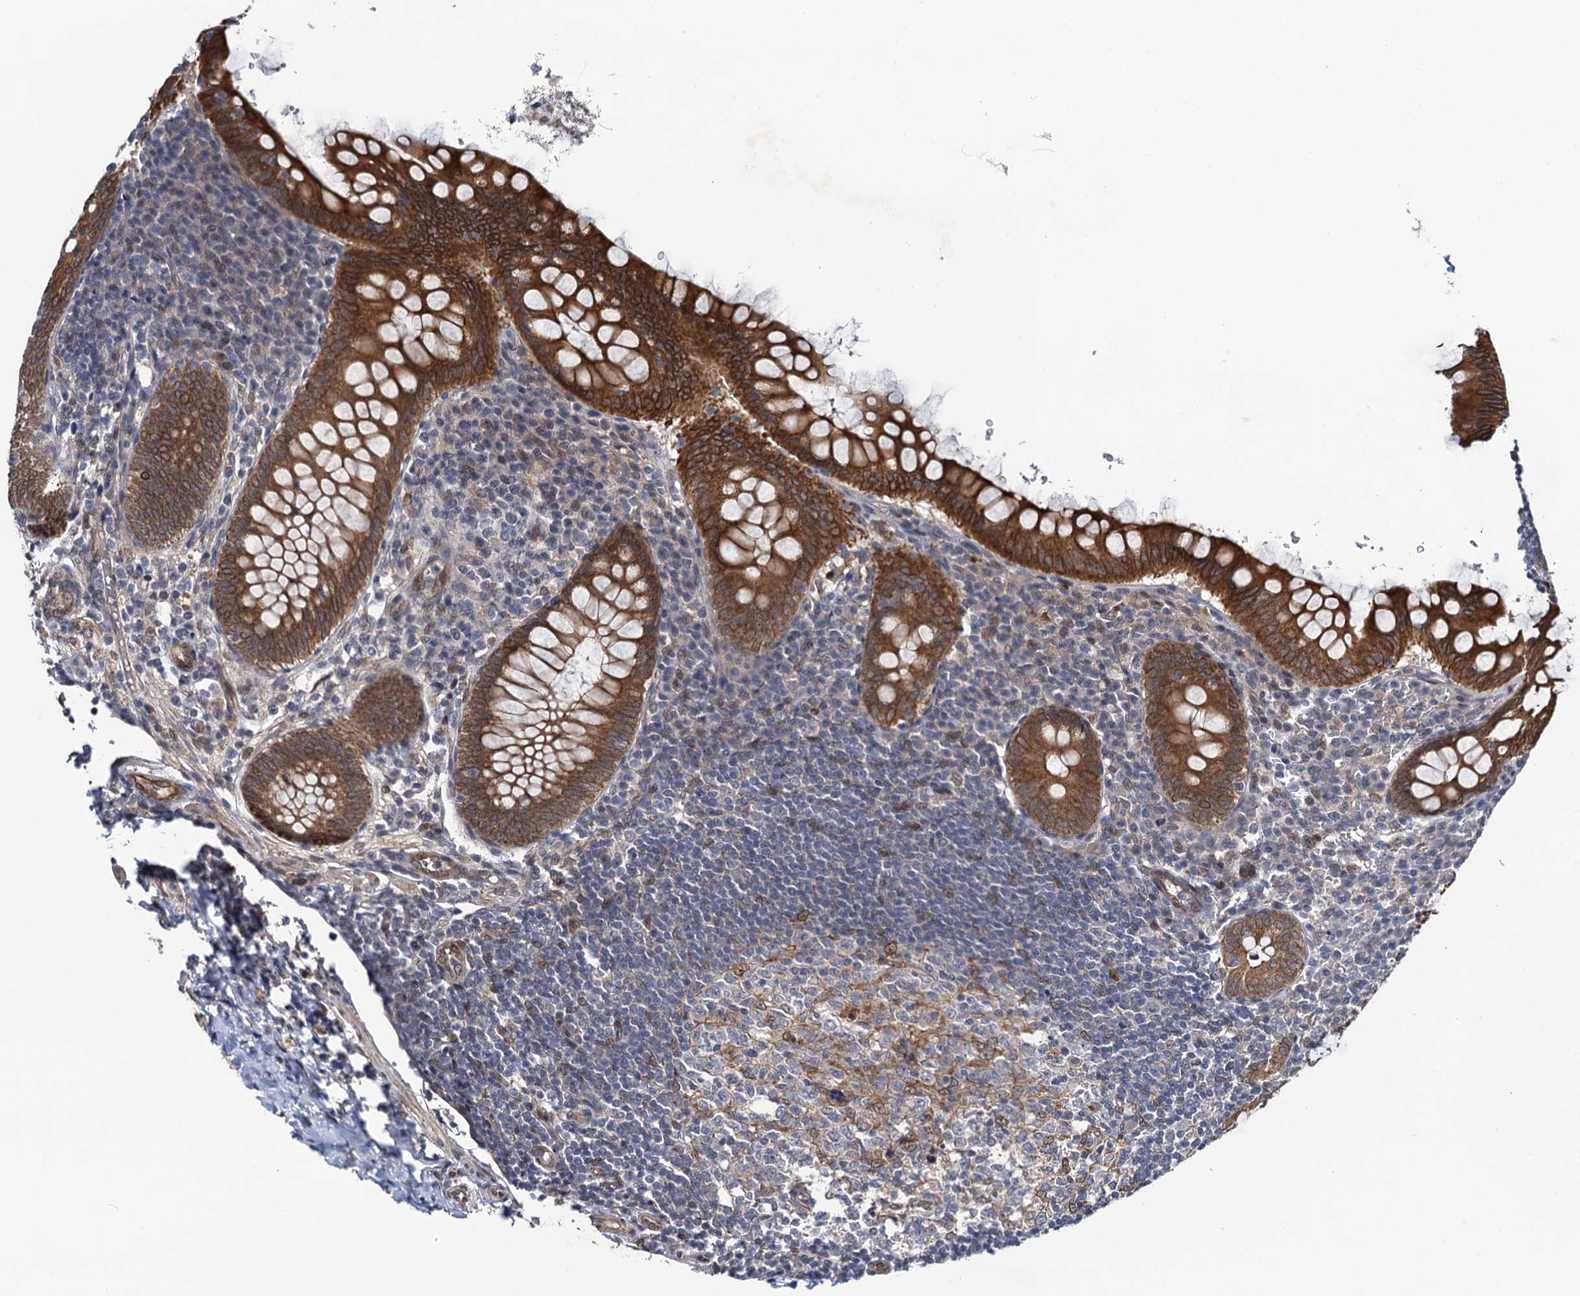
{"staining": {"intensity": "strong", "quantity": ">75%", "location": "cytoplasmic/membranous"}, "tissue": "appendix", "cell_type": "Glandular cells", "image_type": "normal", "snomed": [{"axis": "morphology", "description": "Normal tissue, NOS"}, {"axis": "topography", "description": "Appendix"}], "caption": "A high amount of strong cytoplasmic/membranous expression is appreciated in approximately >75% of glandular cells in benign appendix. Nuclei are stained in blue.", "gene": "EVX2", "patient": {"sex": "female", "age": 33}}